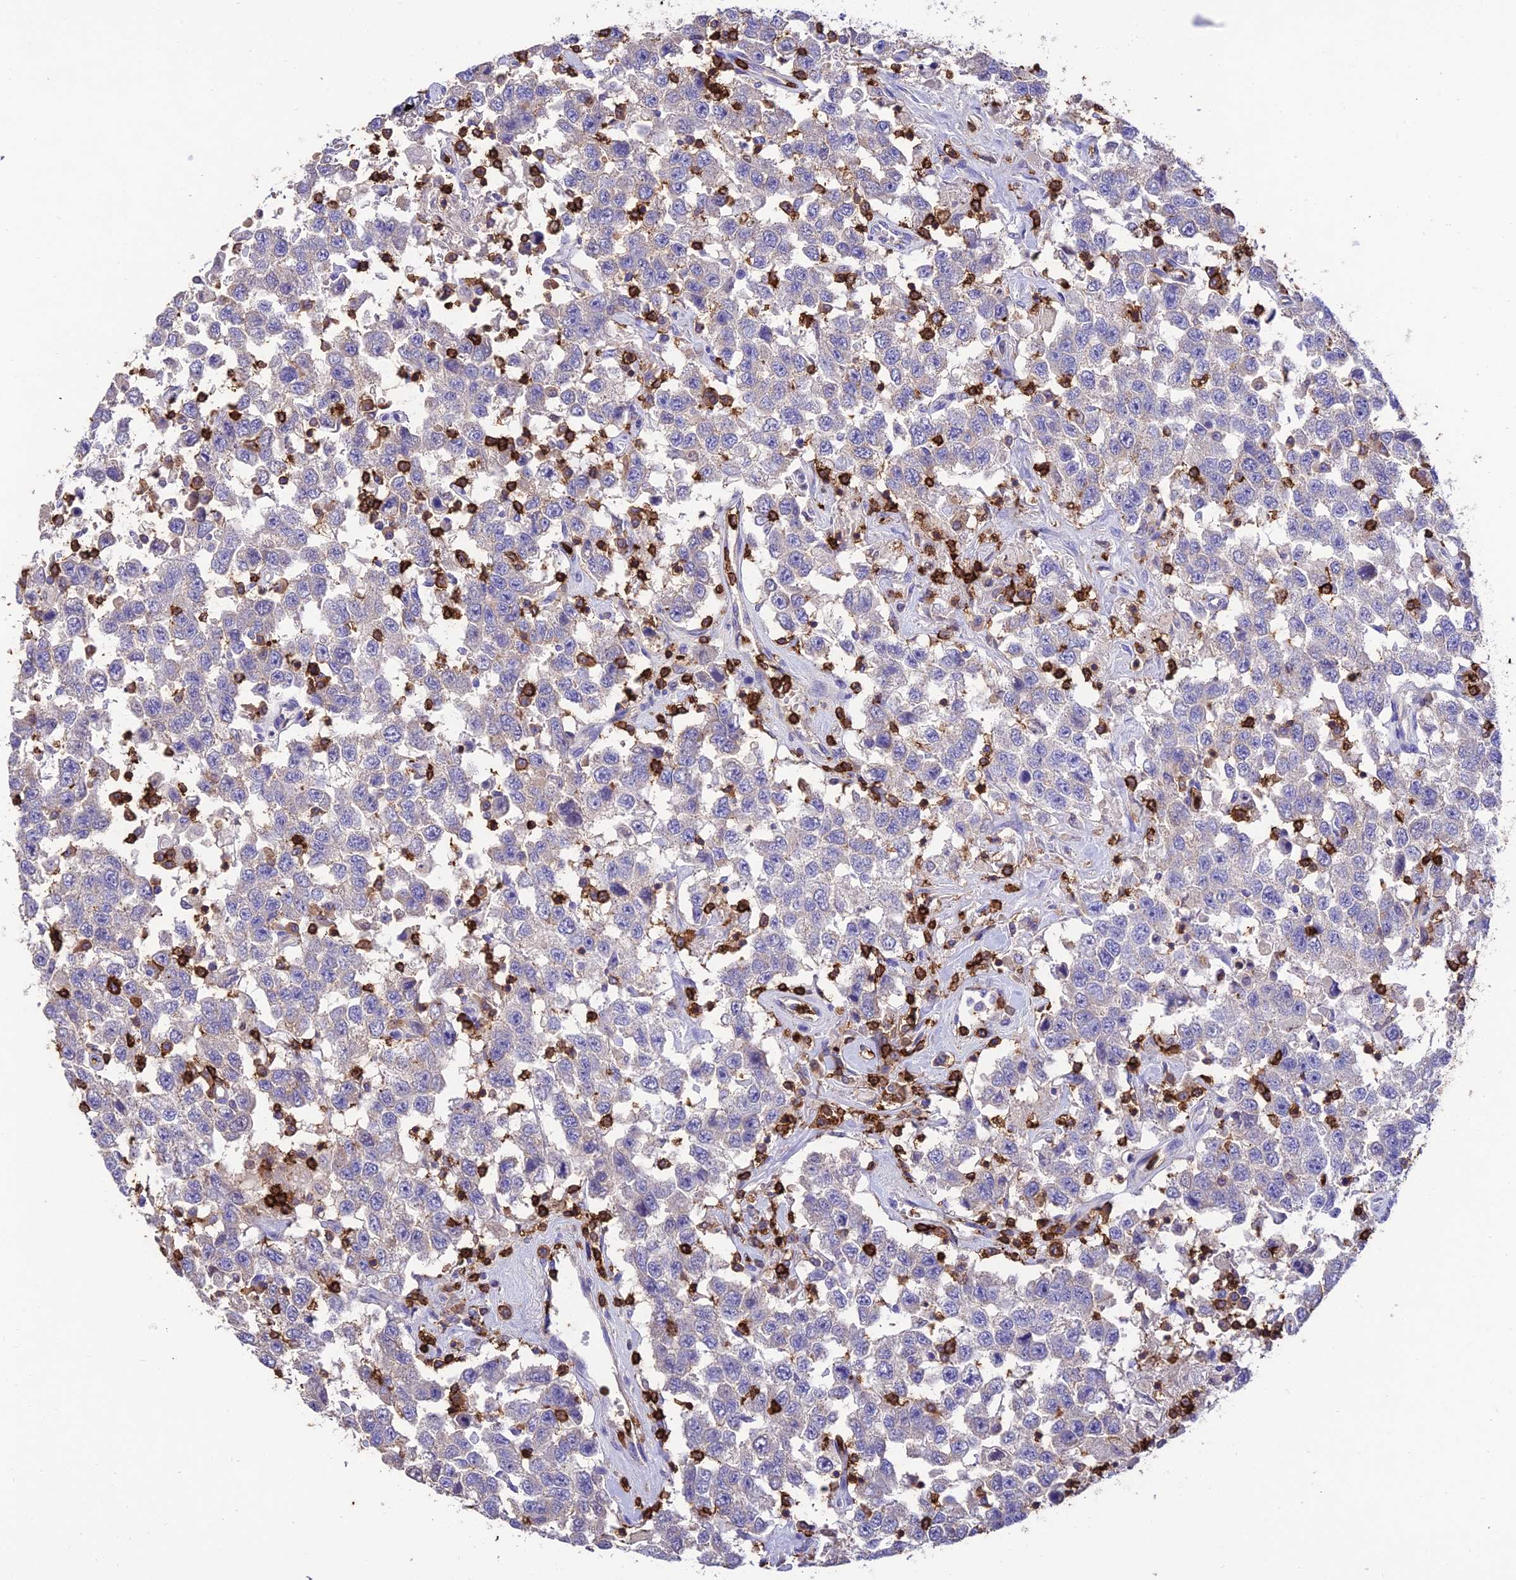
{"staining": {"intensity": "negative", "quantity": "none", "location": "none"}, "tissue": "testis cancer", "cell_type": "Tumor cells", "image_type": "cancer", "snomed": [{"axis": "morphology", "description": "Seminoma, NOS"}, {"axis": "topography", "description": "Testis"}], "caption": "Tumor cells show no significant protein staining in testis cancer (seminoma). Brightfield microscopy of immunohistochemistry stained with DAB (brown) and hematoxylin (blue), captured at high magnification.", "gene": "PTPRCAP", "patient": {"sex": "male", "age": 41}}